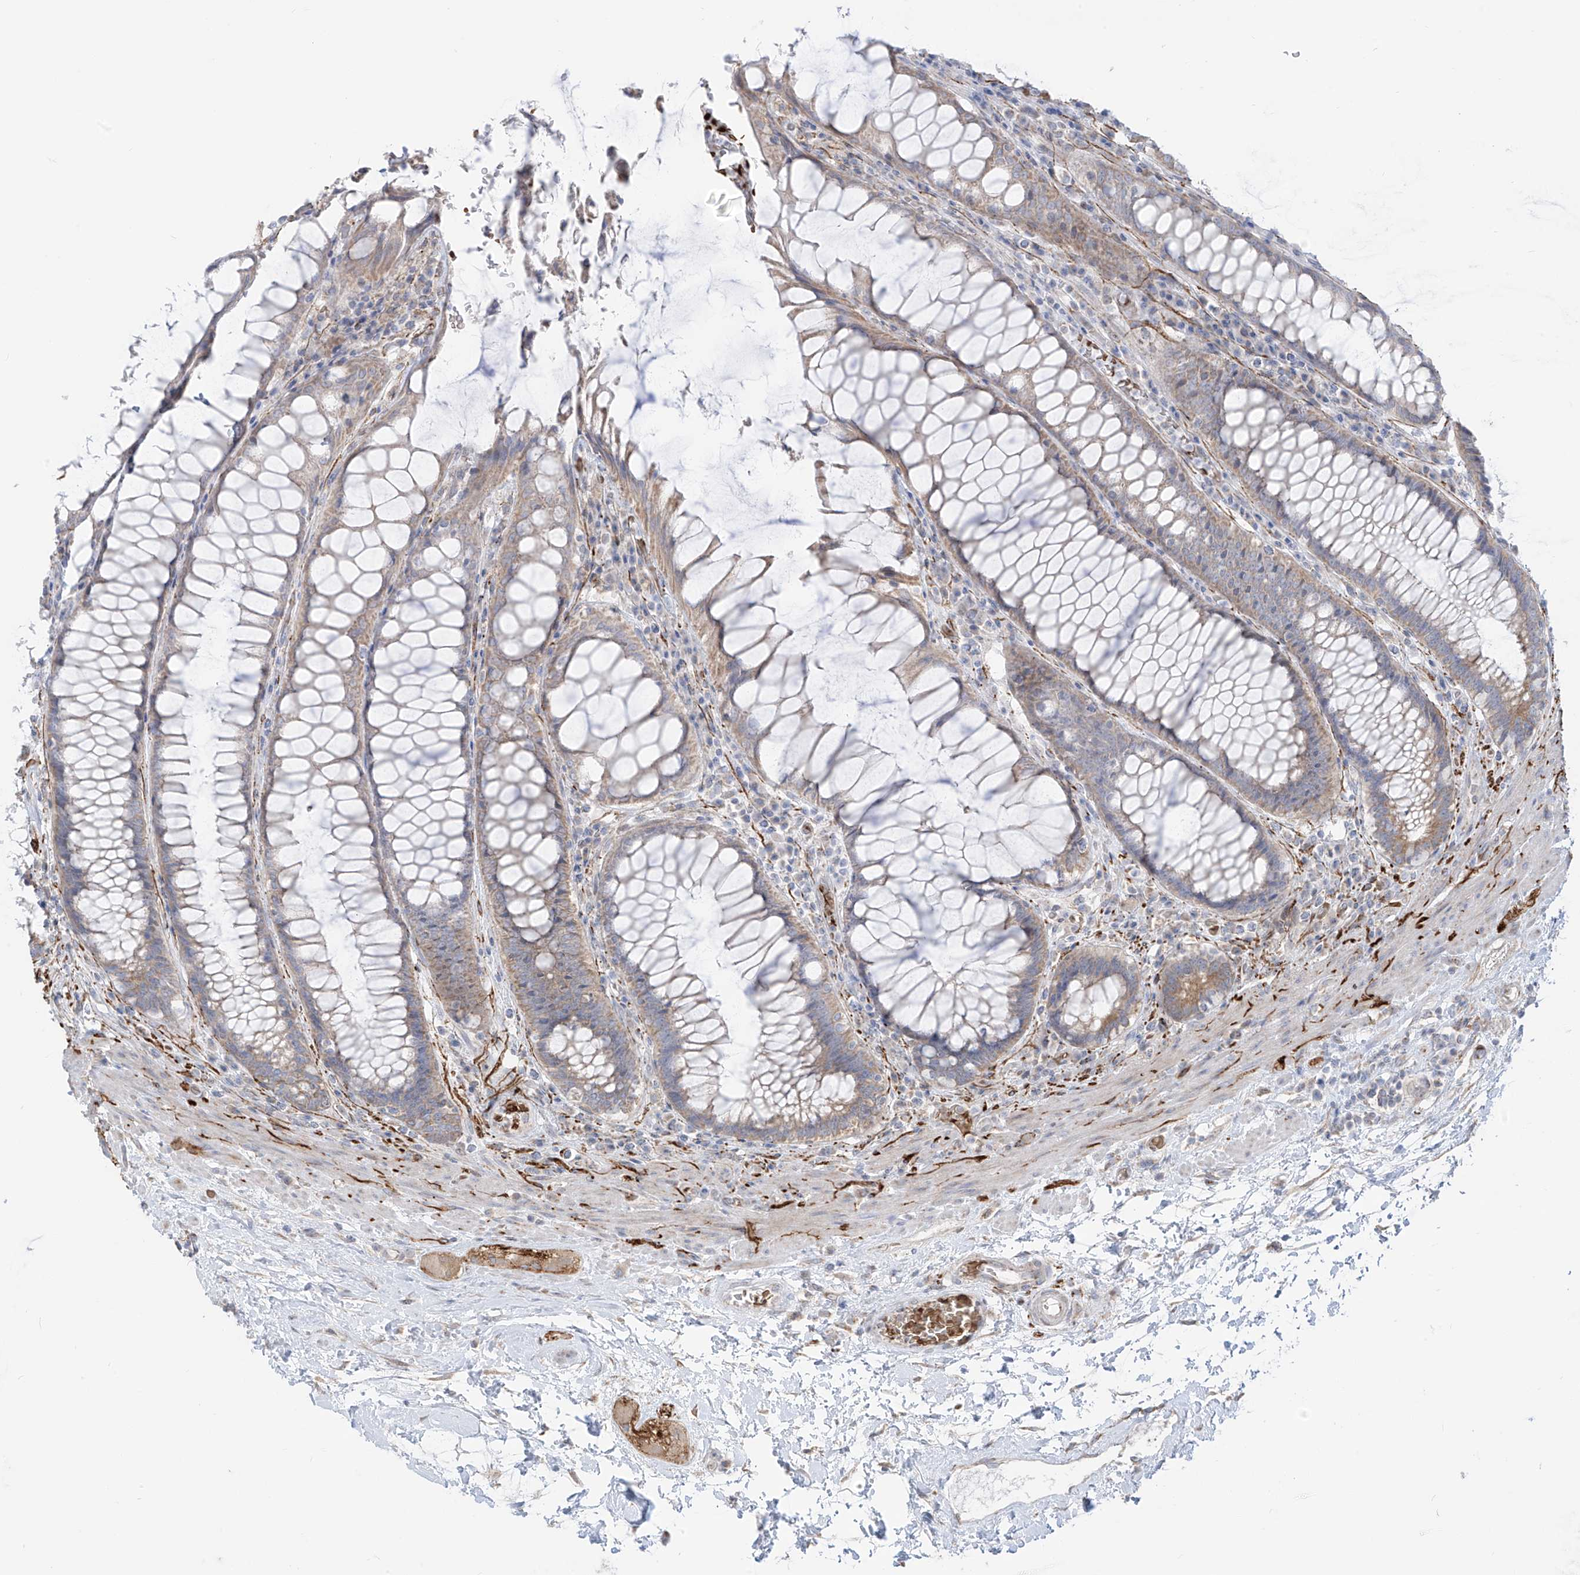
{"staining": {"intensity": "weak", "quantity": ">75%", "location": "cytoplasmic/membranous"}, "tissue": "rectum", "cell_type": "Glandular cells", "image_type": "normal", "snomed": [{"axis": "morphology", "description": "Normal tissue, NOS"}, {"axis": "topography", "description": "Rectum"}], "caption": "IHC of normal human rectum shows low levels of weak cytoplasmic/membranous positivity in about >75% of glandular cells. The staining was performed using DAB (3,3'-diaminobenzidine), with brown indicating positive protein expression. Nuclei are stained blue with hematoxylin.", "gene": "ARHGEF40", "patient": {"sex": "male", "age": 64}}